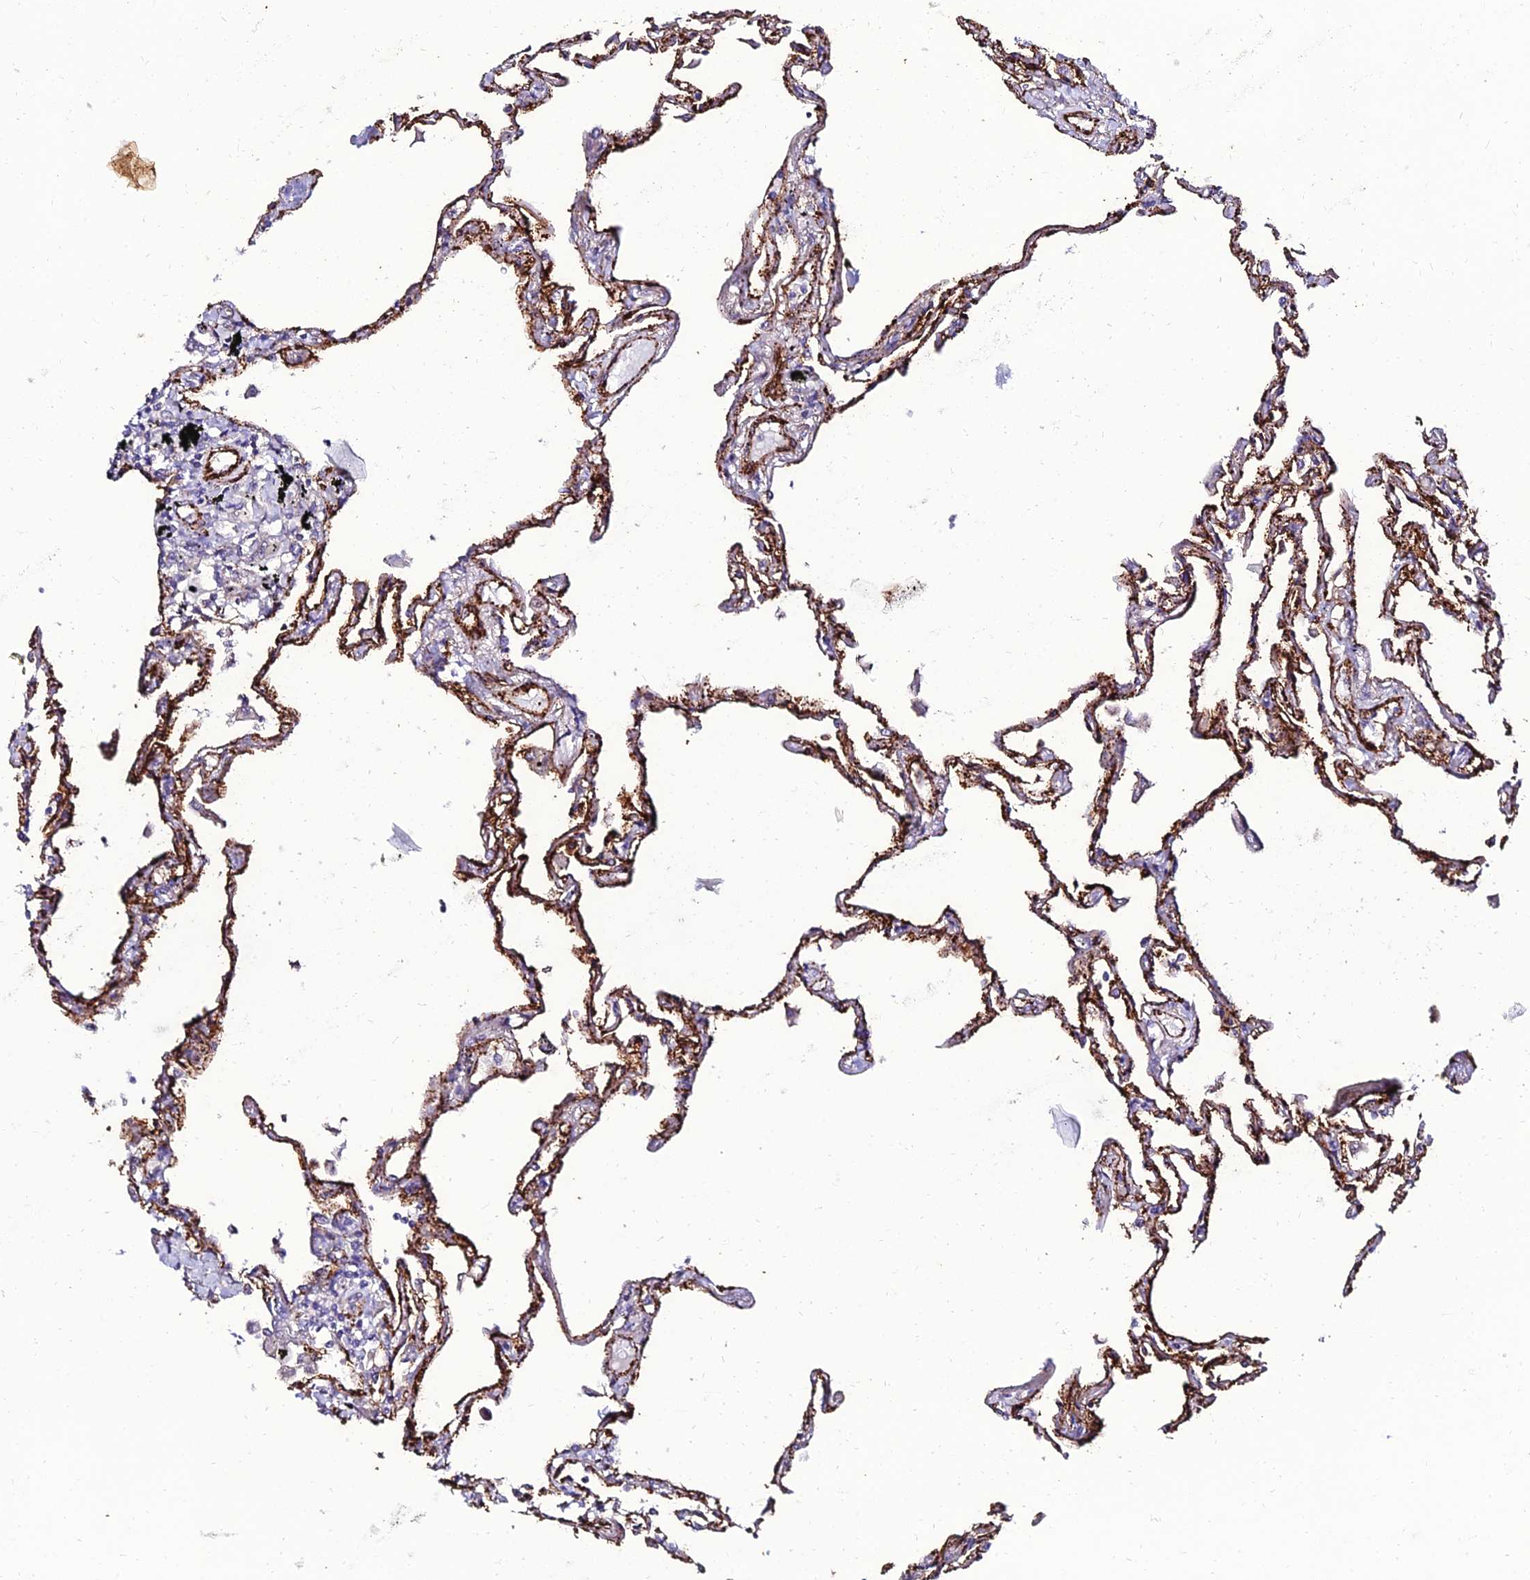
{"staining": {"intensity": "strong", "quantity": "25%-75%", "location": "cytoplasmic/membranous"}, "tissue": "lung", "cell_type": "Alveolar cells", "image_type": "normal", "snomed": [{"axis": "morphology", "description": "Normal tissue, NOS"}, {"axis": "topography", "description": "Lung"}], "caption": "DAB (3,3'-diaminobenzidine) immunohistochemical staining of benign human lung reveals strong cytoplasmic/membranous protein positivity in approximately 25%-75% of alveolar cells. The protein is shown in brown color, while the nuclei are stained blue.", "gene": "ALDH3B2", "patient": {"sex": "female", "age": 67}}